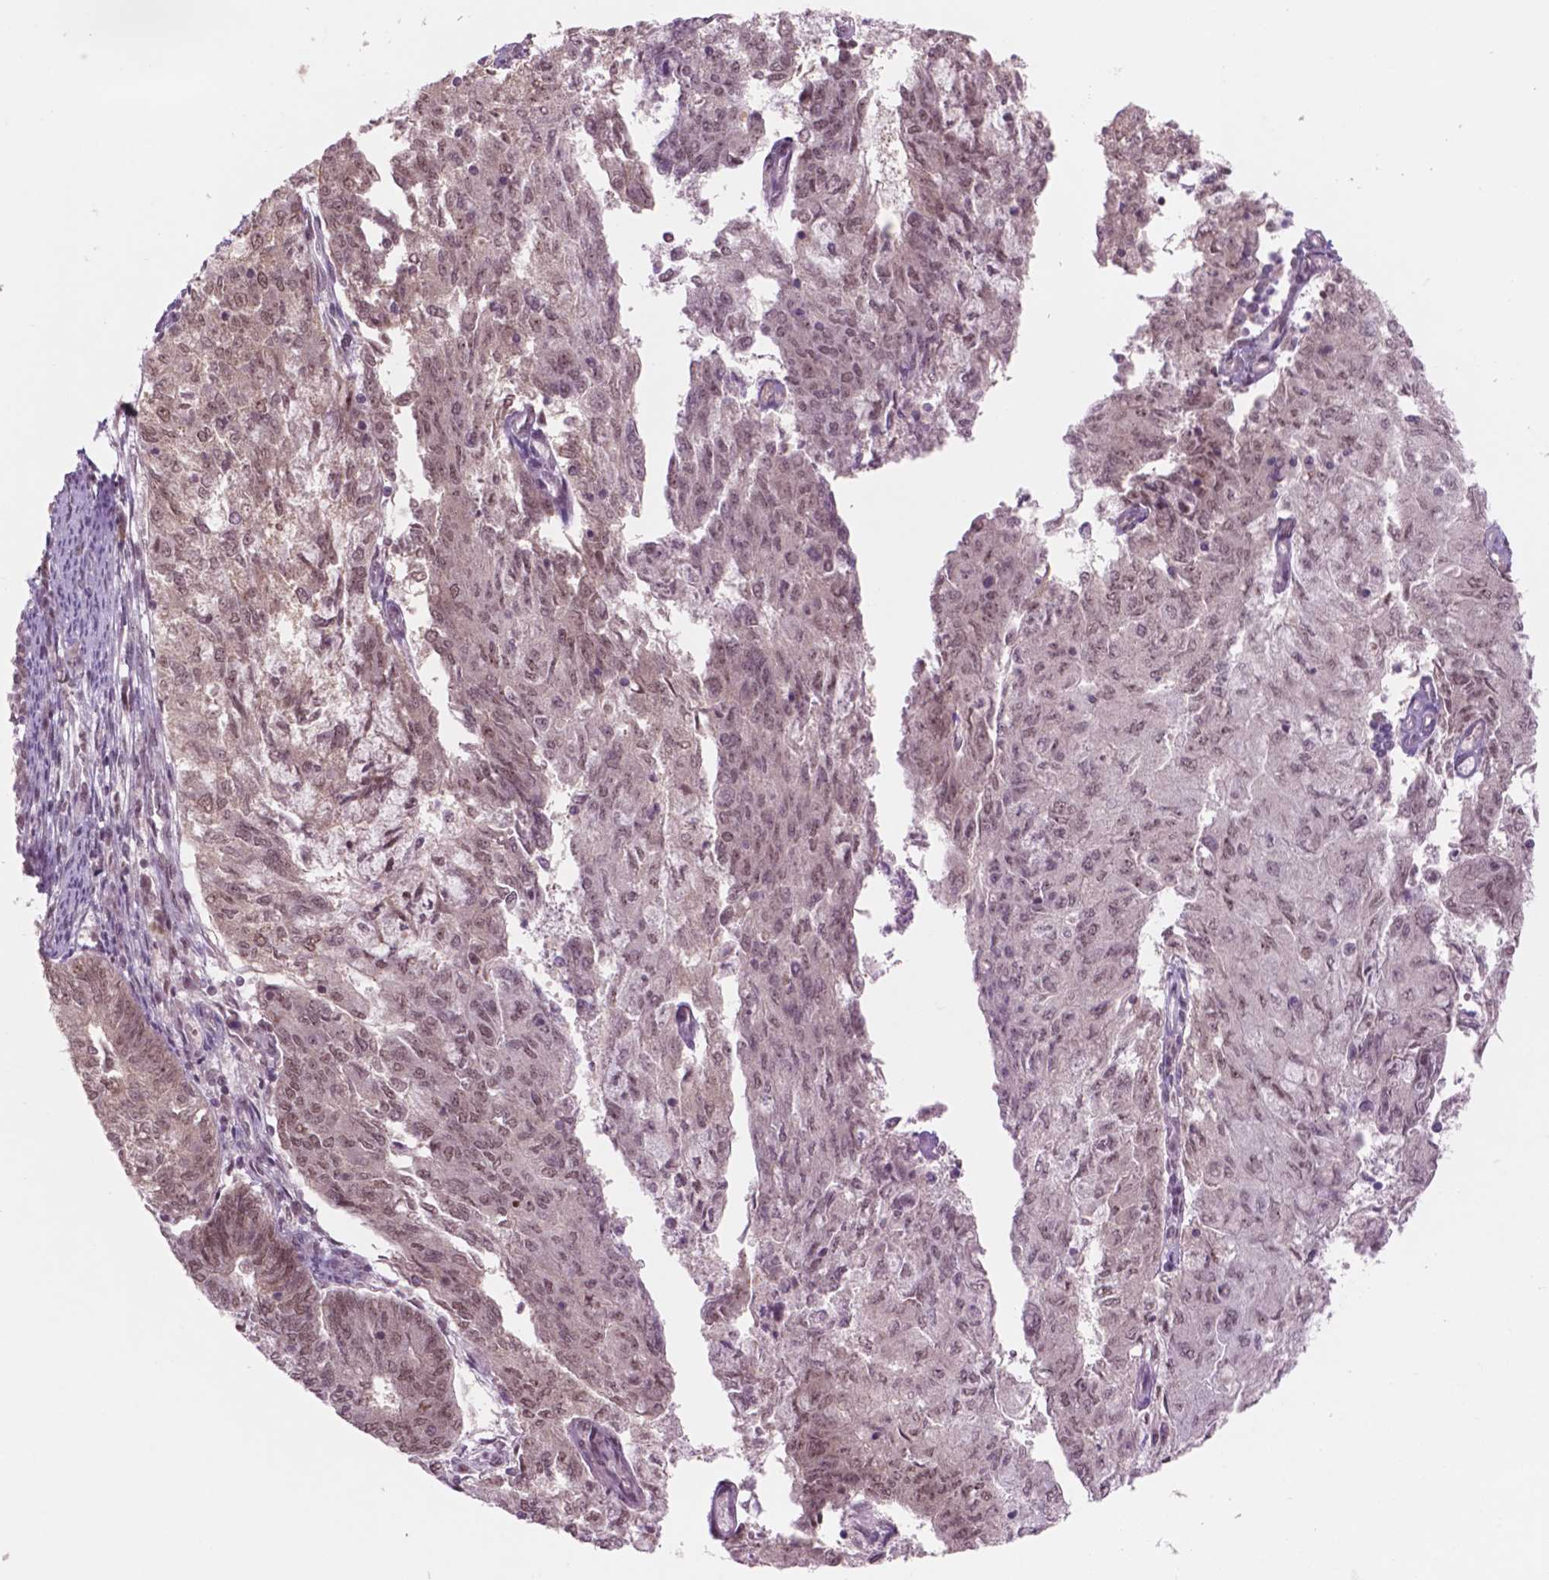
{"staining": {"intensity": "weak", "quantity": ">75%", "location": "nuclear"}, "tissue": "endometrial cancer", "cell_type": "Tumor cells", "image_type": "cancer", "snomed": [{"axis": "morphology", "description": "Adenocarcinoma, NOS"}, {"axis": "topography", "description": "Endometrium"}], "caption": "A high-resolution image shows immunohistochemistry staining of endometrial cancer, which displays weak nuclear expression in about >75% of tumor cells. Using DAB (brown) and hematoxylin (blue) stains, captured at high magnification using brightfield microscopy.", "gene": "POLR2E", "patient": {"sex": "female", "age": 82}}